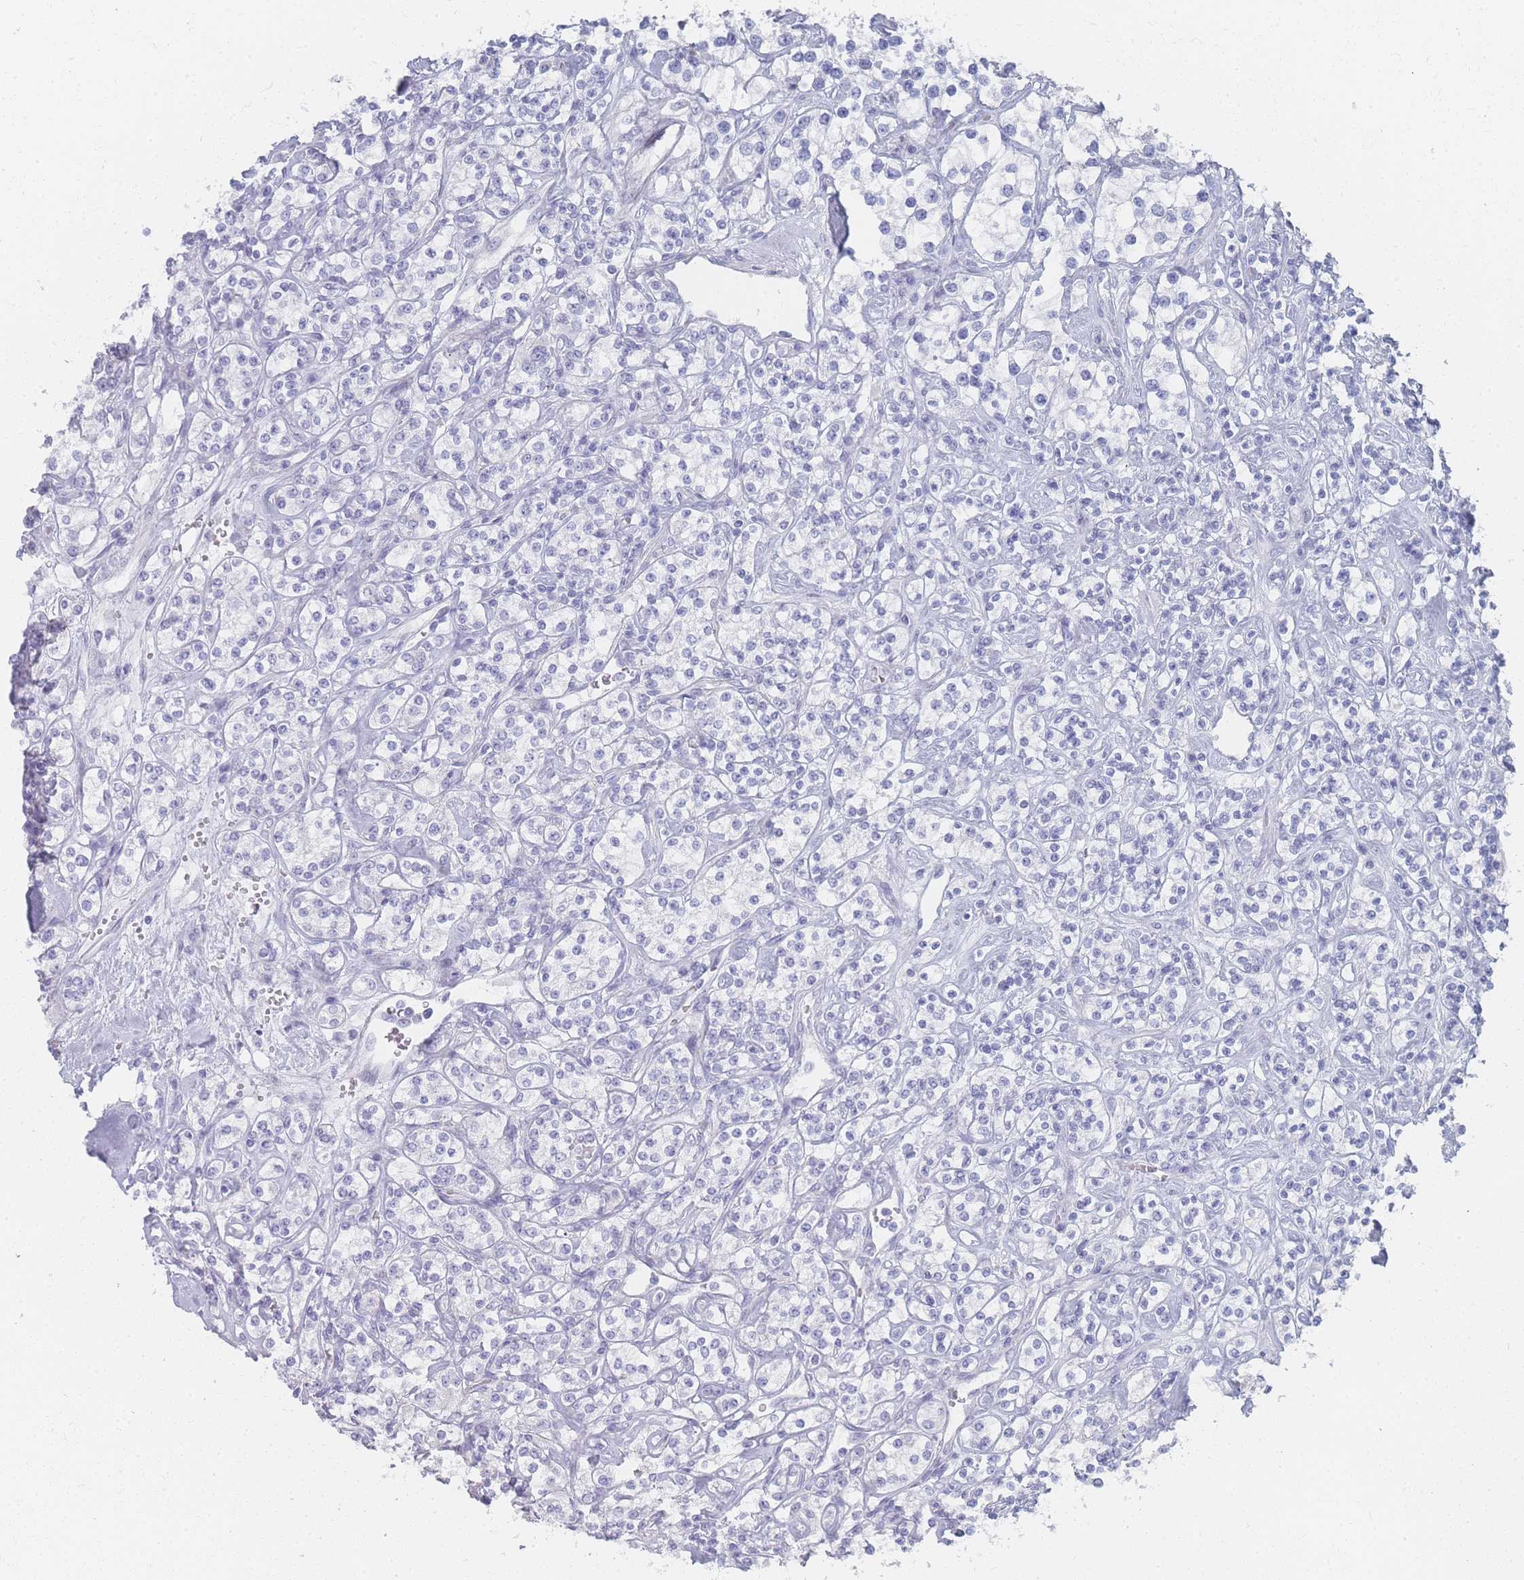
{"staining": {"intensity": "negative", "quantity": "none", "location": "none"}, "tissue": "renal cancer", "cell_type": "Tumor cells", "image_type": "cancer", "snomed": [{"axis": "morphology", "description": "Adenocarcinoma, NOS"}, {"axis": "topography", "description": "Kidney"}], "caption": "The immunohistochemistry histopathology image has no significant staining in tumor cells of renal adenocarcinoma tissue.", "gene": "IMPG1", "patient": {"sex": "male", "age": 77}}